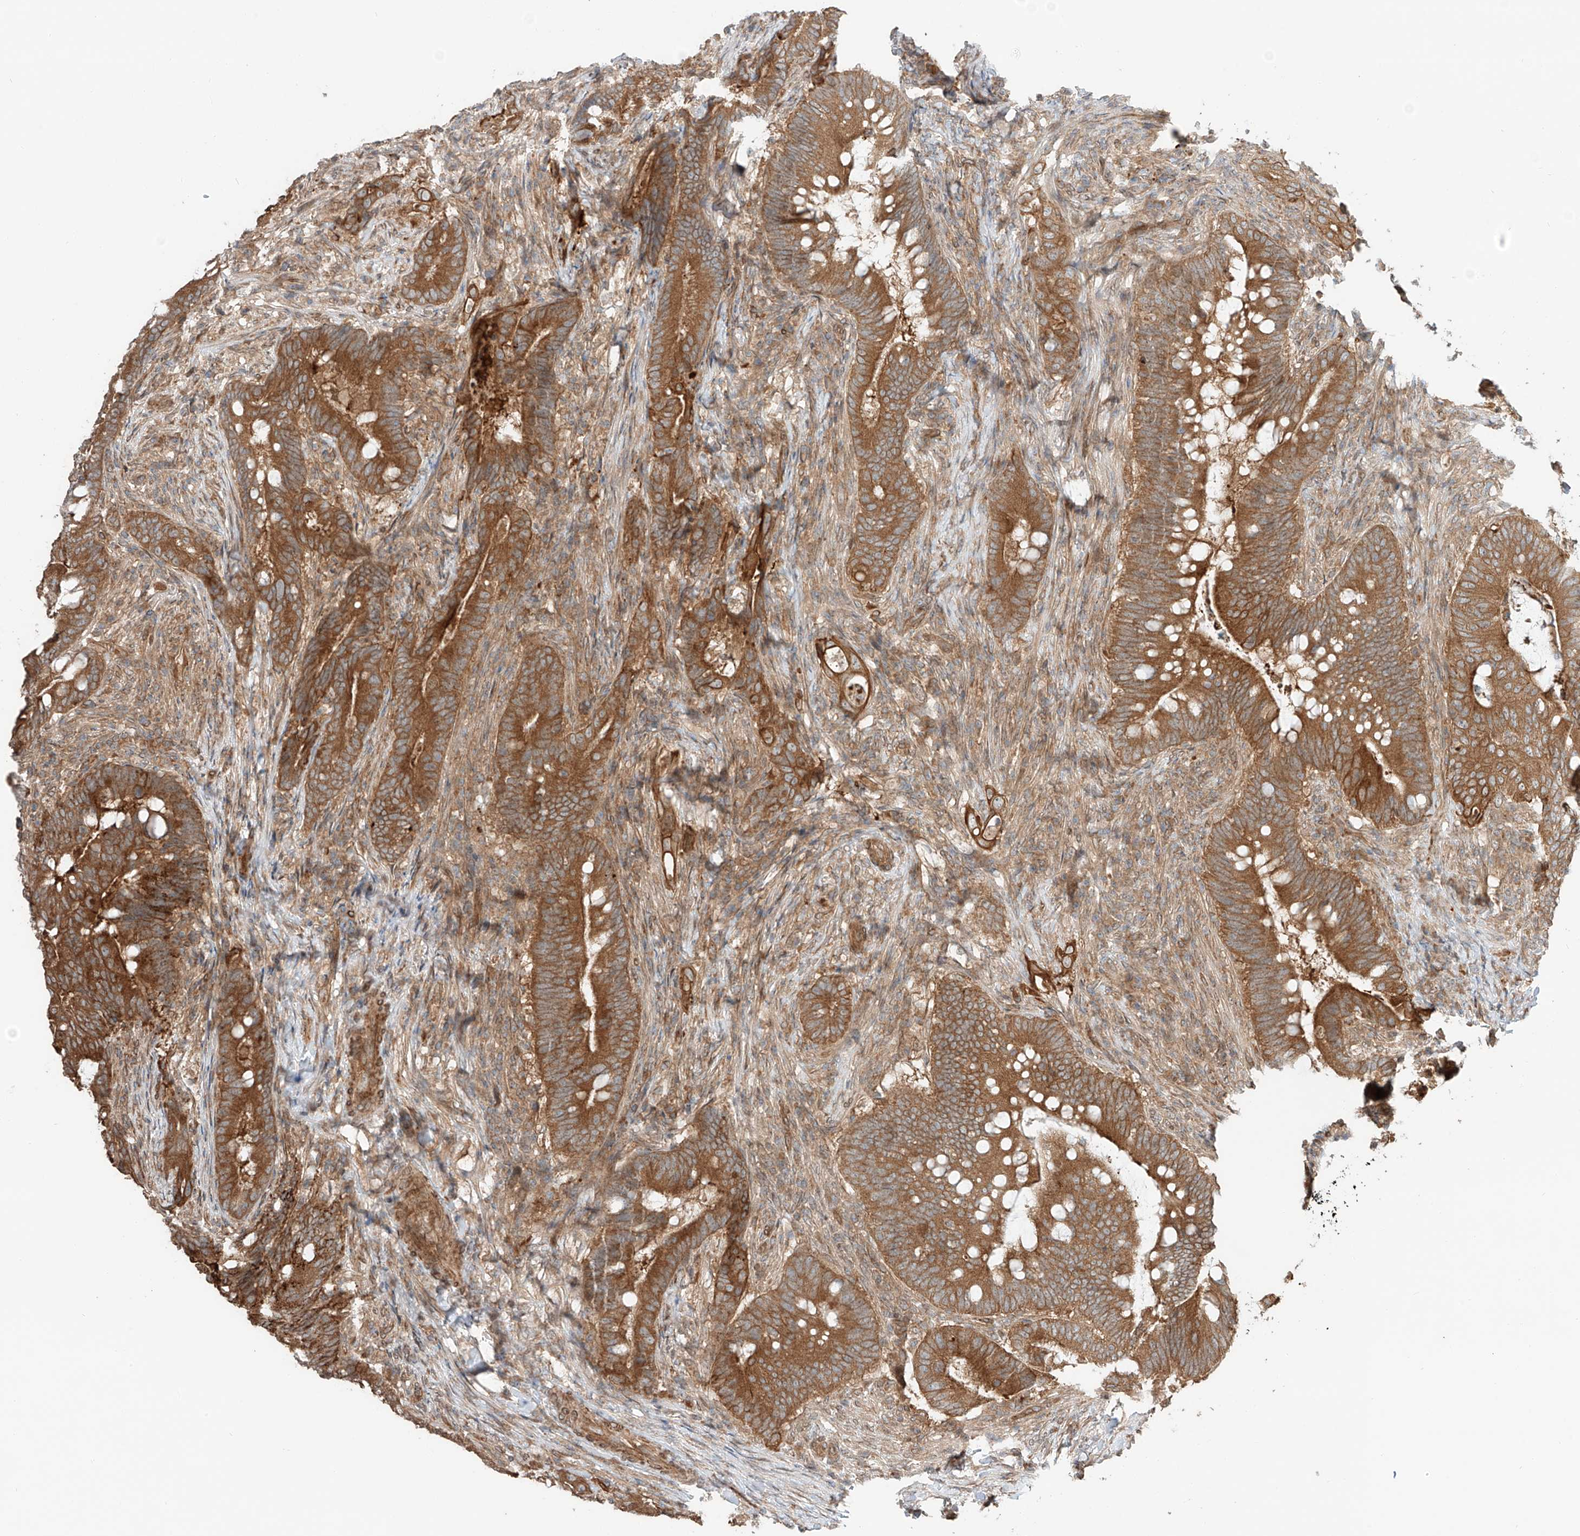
{"staining": {"intensity": "moderate", "quantity": ">75%", "location": "cytoplasmic/membranous"}, "tissue": "colorectal cancer", "cell_type": "Tumor cells", "image_type": "cancer", "snomed": [{"axis": "morphology", "description": "Adenocarcinoma, NOS"}, {"axis": "topography", "description": "Colon"}], "caption": "The image shows a brown stain indicating the presence of a protein in the cytoplasmic/membranous of tumor cells in colorectal cancer (adenocarcinoma). (IHC, brightfield microscopy, high magnification).", "gene": "CEP162", "patient": {"sex": "female", "age": 66}}